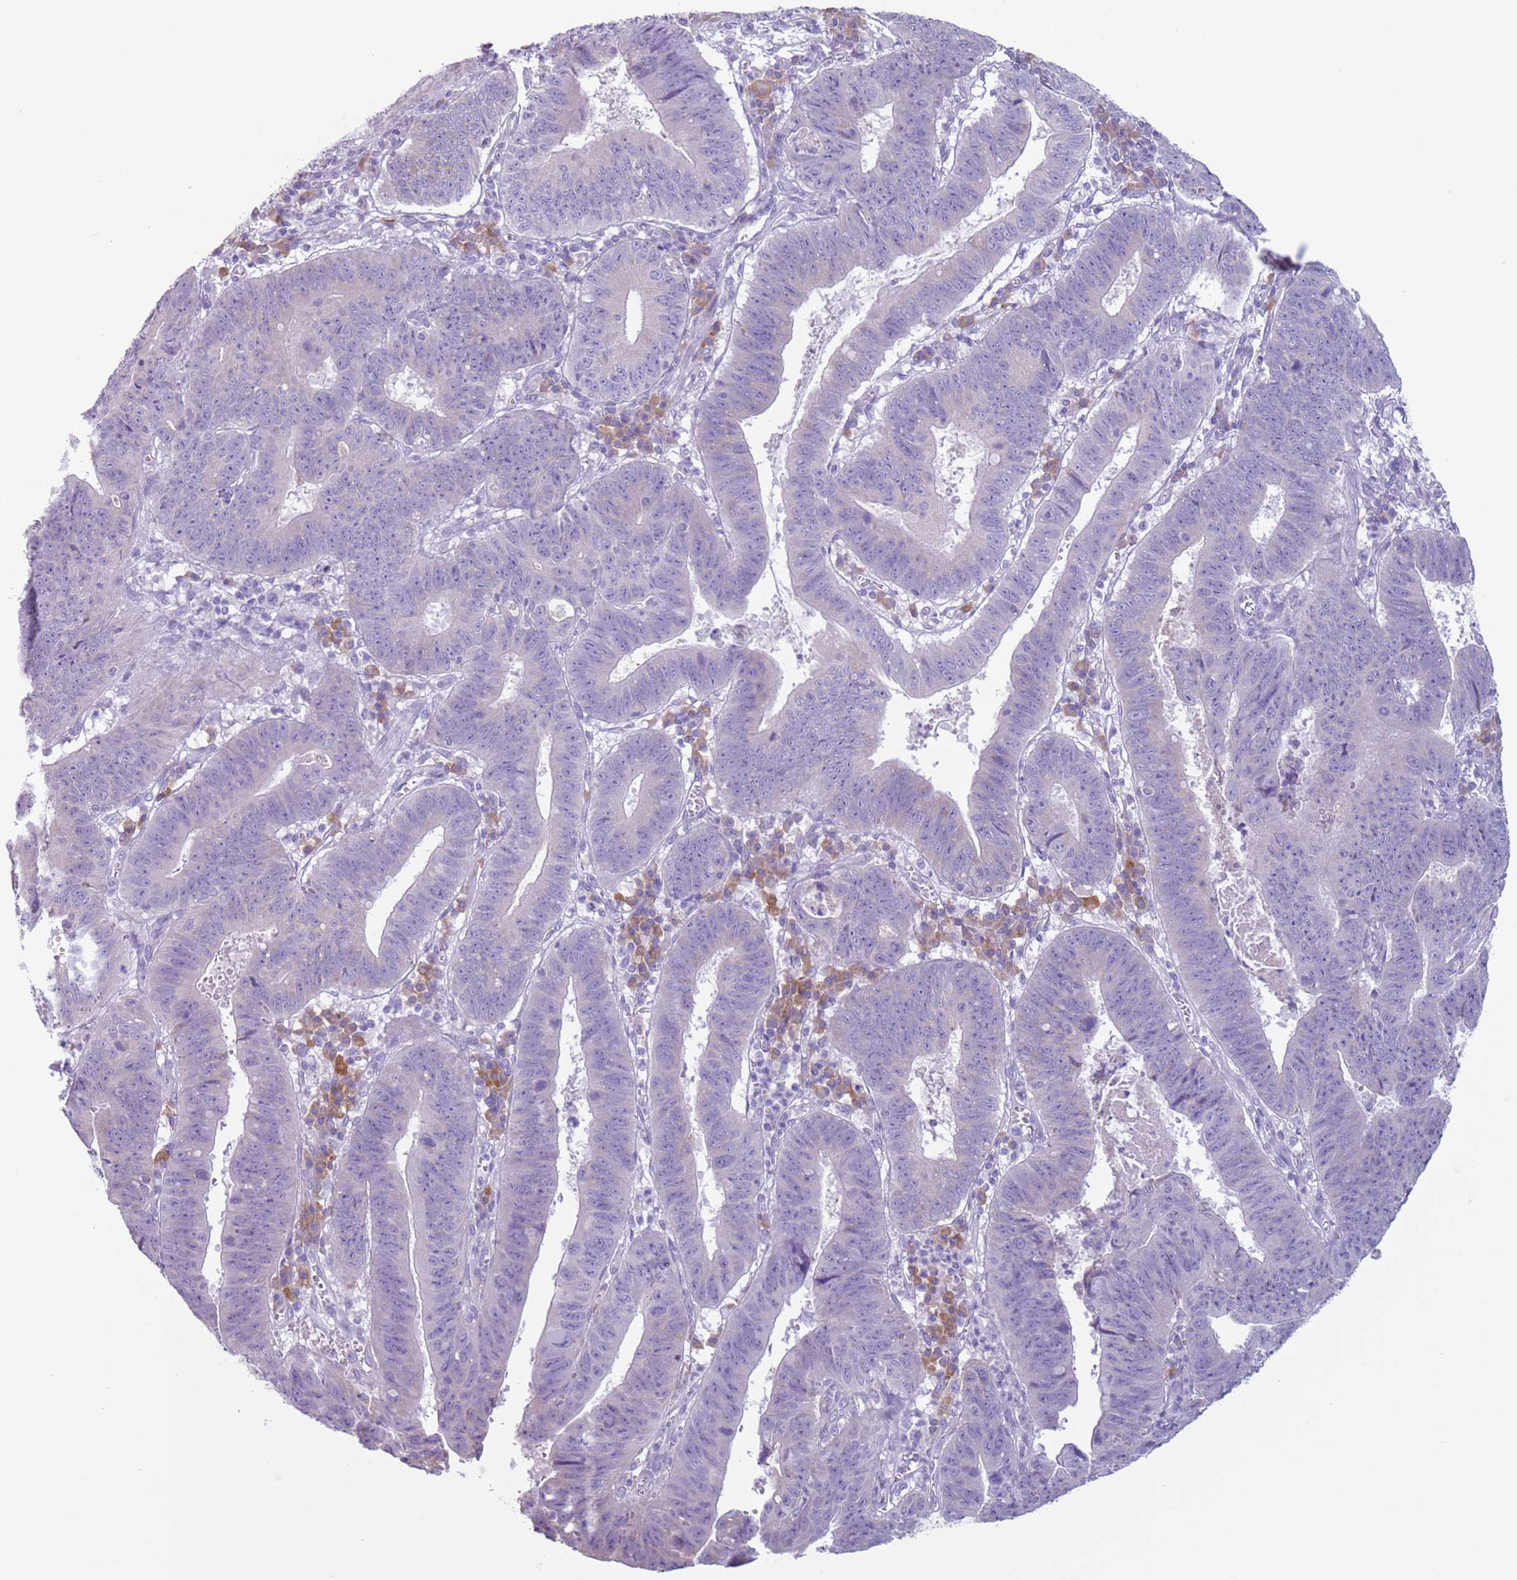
{"staining": {"intensity": "negative", "quantity": "none", "location": "none"}, "tissue": "stomach cancer", "cell_type": "Tumor cells", "image_type": "cancer", "snomed": [{"axis": "morphology", "description": "Adenocarcinoma, NOS"}, {"axis": "topography", "description": "Stomach"}], "caption": "A photomicrograph of human adenocarcinoma (stomach) is negative for staining in tumor cells.", "gene": "HYOU1", "patient": {"sex": "male", "age": 59}}